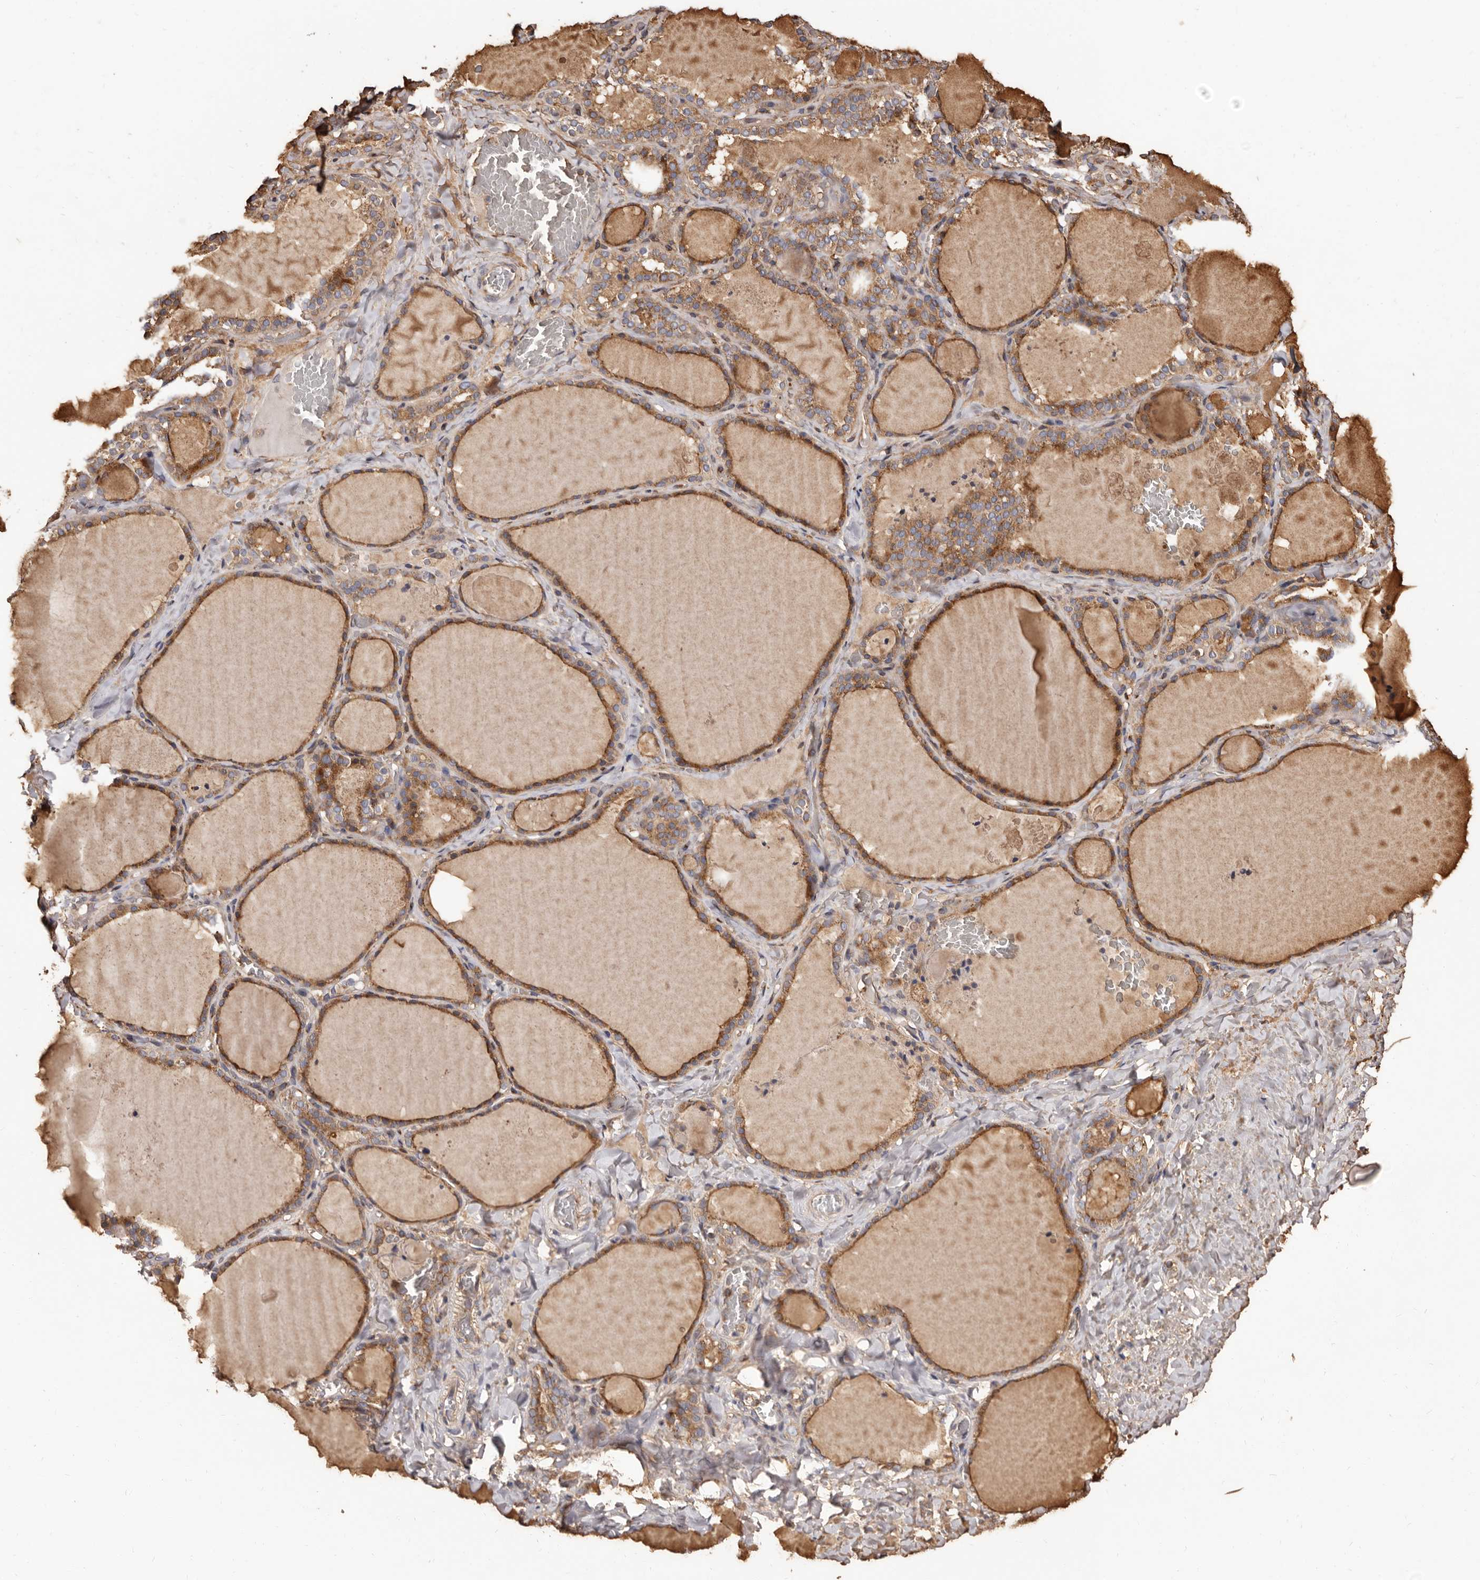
{"staining": {"intensity": "moderate", "quantity": ">75%", "location": "cytoplasmic/membranous"}, "tissue": "thyroid gland", "cell_type": "Glandular cells", "image_type": "normal", "snomed": [{"axis": "morphology", "description": "Normal tissue, NOS"}, {"axis": "topography", "description": "Thyroid gland"}], "caption": "Glandular cells reveal medium levels of moderate cytoplasmic/membranous expression in approximately >75% of cells in unremarkable thyroid gland.", "gene": "COQ8B", "patient": {"sex": "female", "age": 22}}